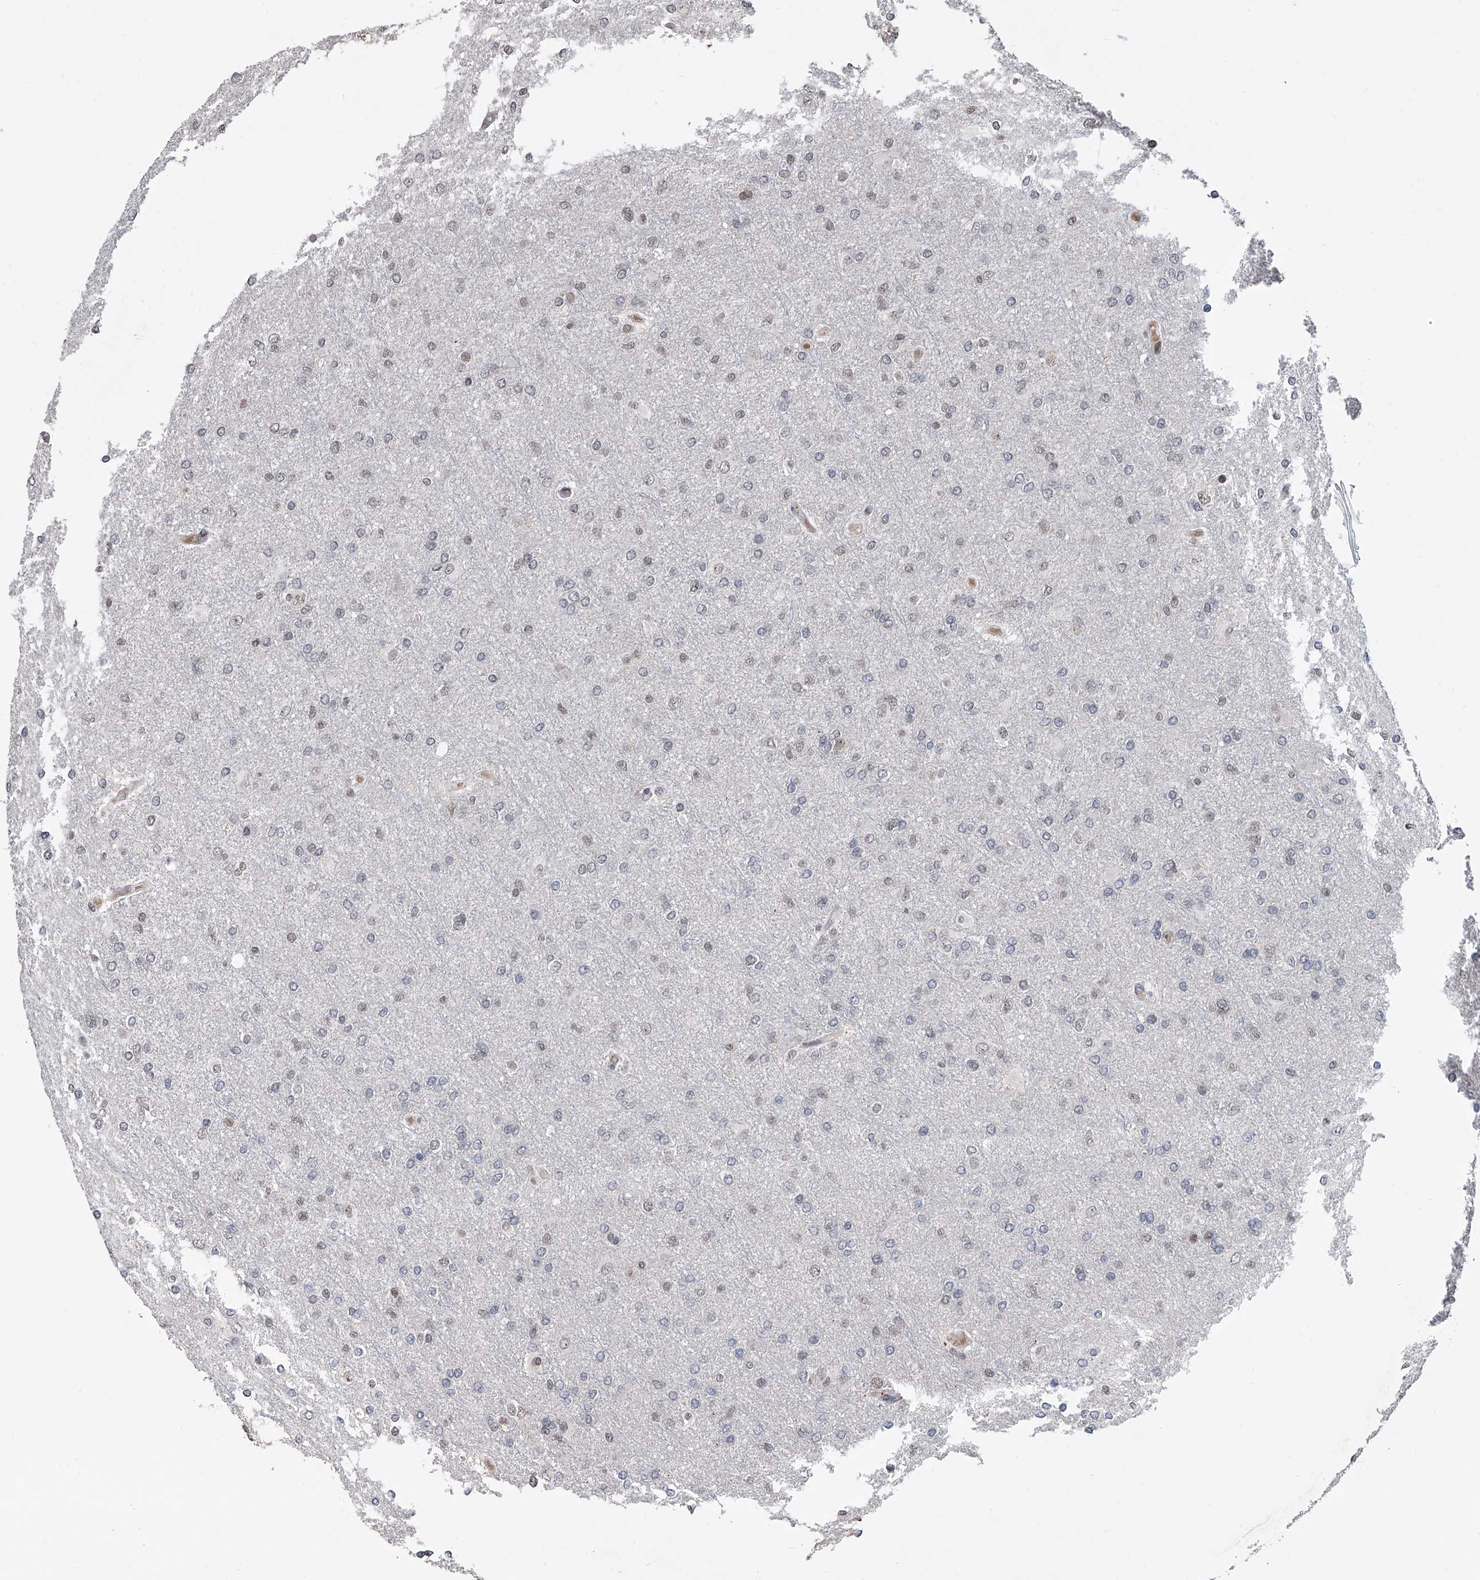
{"staining": {"intensity": "weak", "quantity": "<25%", "location": "nuclear"}, "tissue": "glioma", "cell_type": "Tumor cells", "image_type": "cancer", "snomed": [{"axis": "morphology", "description": "Glioma, malignant, High grade"}, {"axis": "topography", "description": "Cerebral cortex"}], "caption": "DAB immunohistochemical staining of human glioma demonstrates no significant positivity in tumor cells. Brightfield microscopy of immunohistochemistry (IHC) stained with DAB (3,3'-diaminobenzidine) (brown) and hematoxylin (blue), captured at high magnification.", "gene": "ZNF426", "patient": {"sex": "female", "age": 36}}